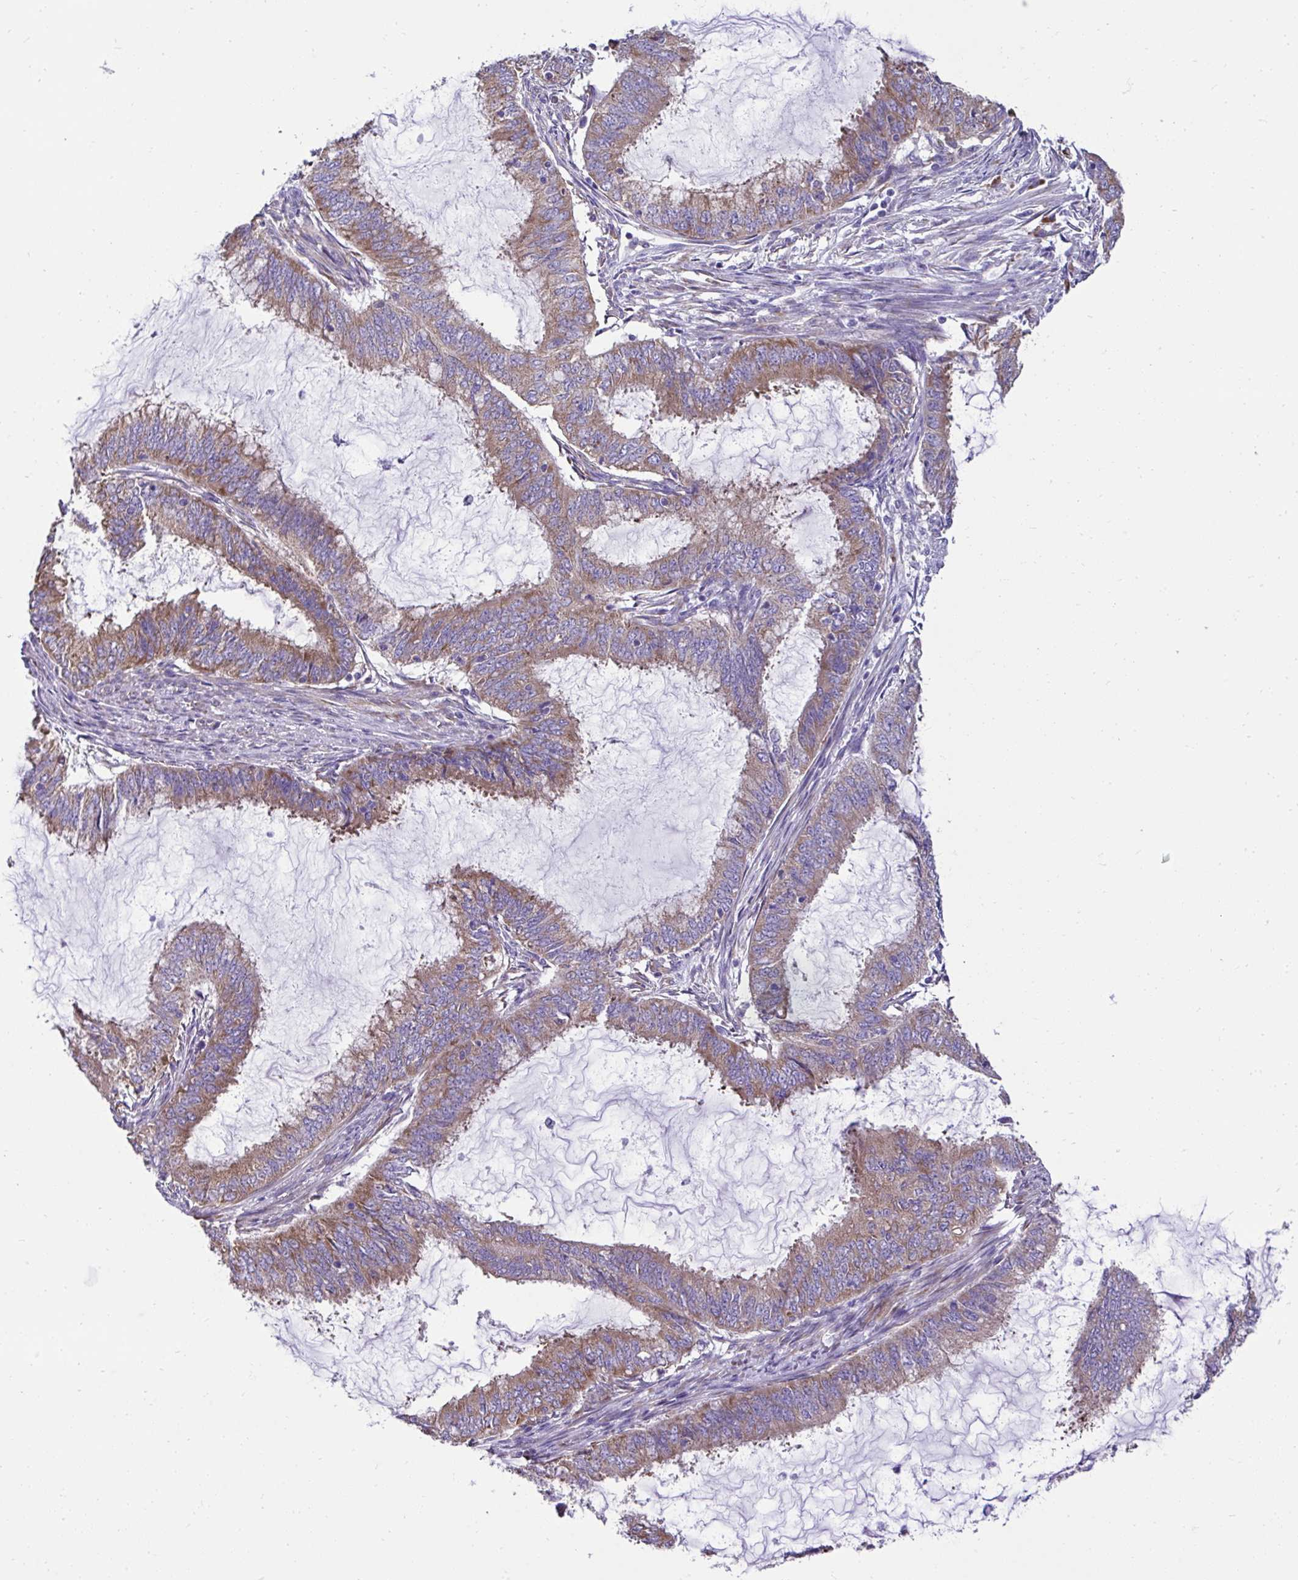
{"staining": {"intensity": "moderate", "quantity": "25%-75%", "location": "cytoplasmic/membranous"}, "tissue": "endometrial cancer", "cell_type": "Tumor cells", "image_type": "cancer", "snomed": [{"axis": "morphology", "description": "Adenocarcinoma, NOS"}, {"axis": "topography", "description": "Endometrium"}], "caption": "Human endometrial cancer (adenocarcinoma) stained for a protein (brown) shows moderate cytoplasmic/membranous positive expression in about 25%-75% of tumor cells.", "gene": "RPL7", "patient": {"sex": "female", "age": 51}}